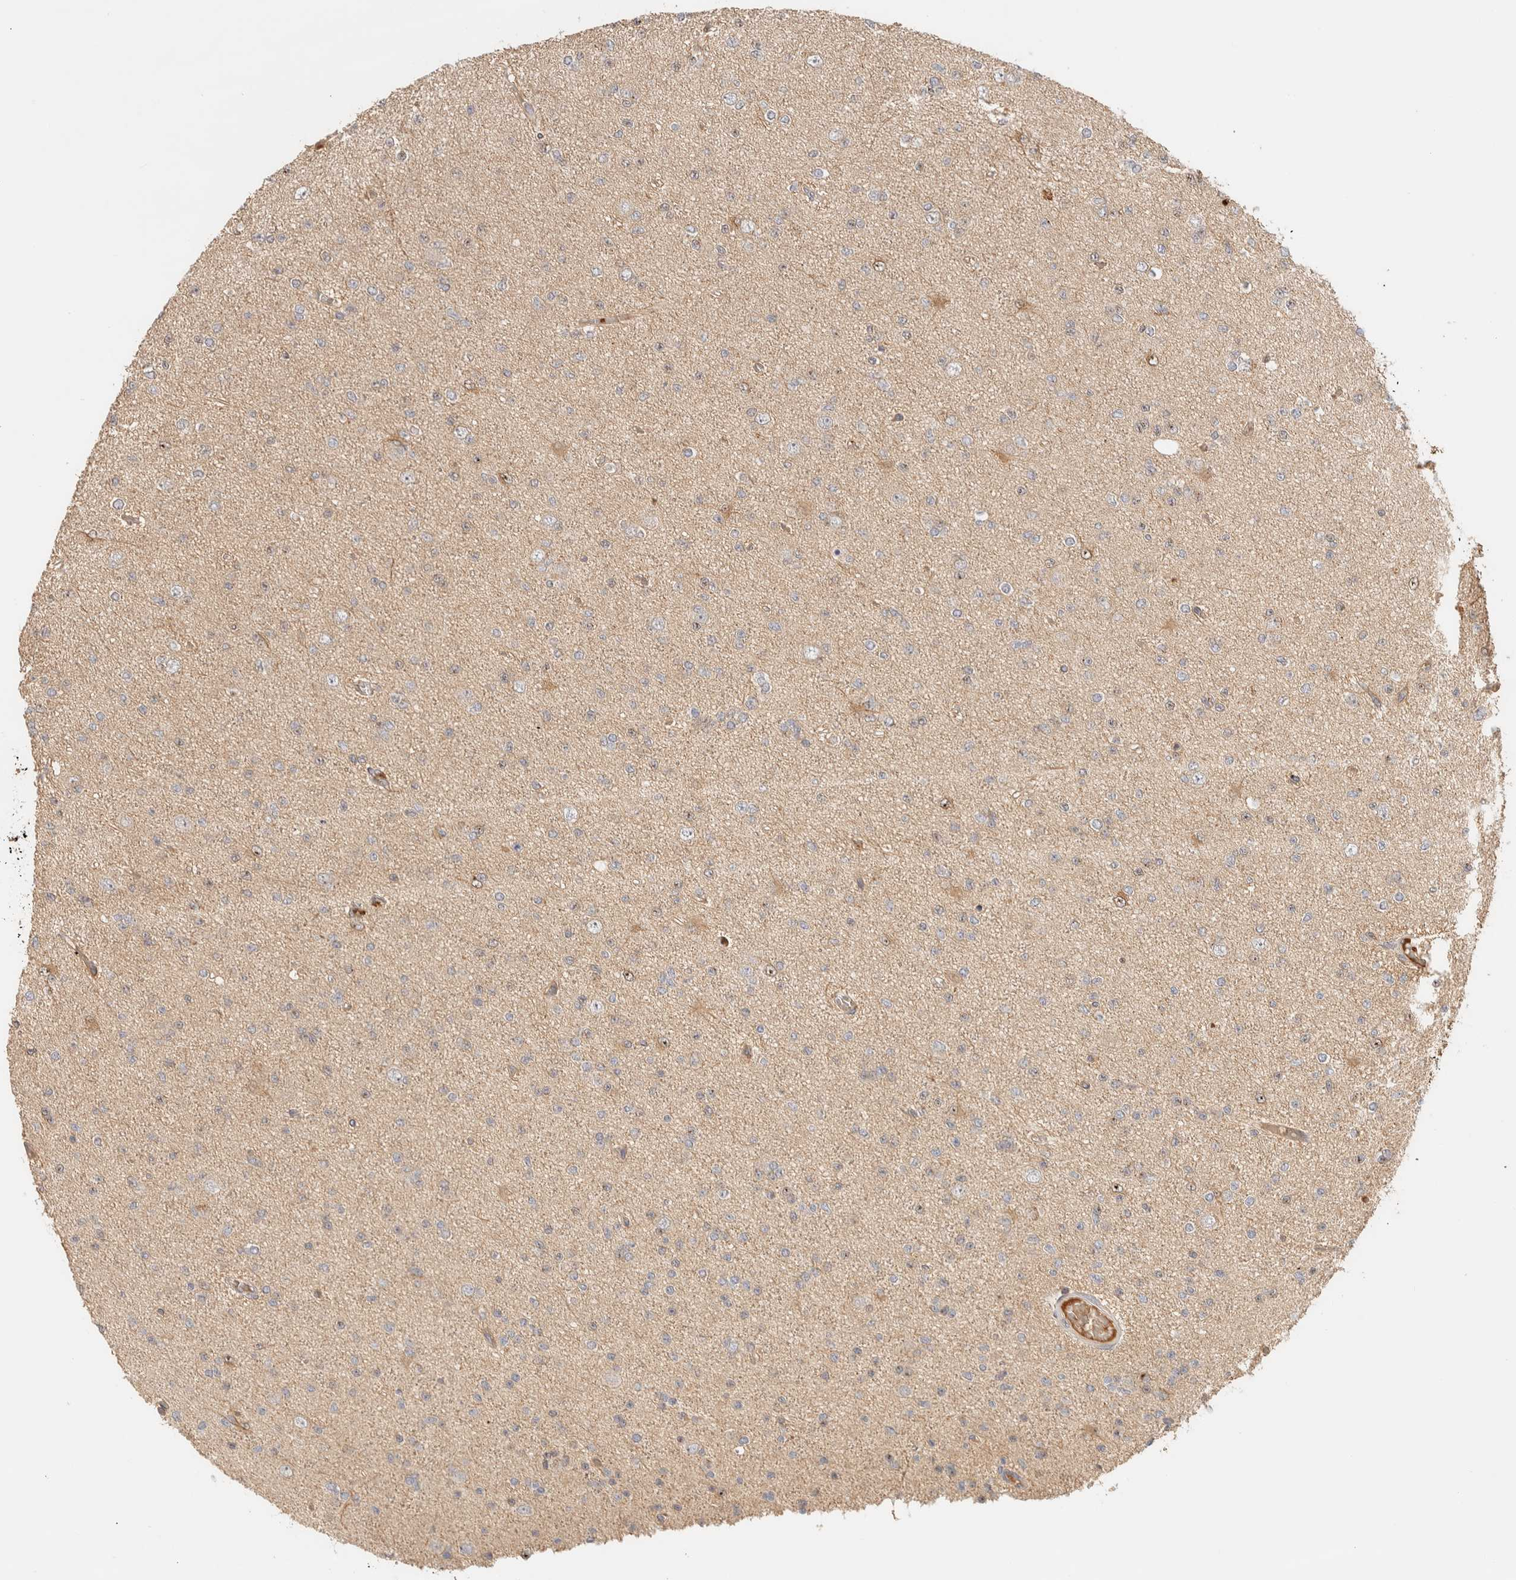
{"staining": {"intensity": "weak", "quantity": "<25%", "location": "cytoplasmic/membranous"}, "tissue": "glioma", "cell_type": "Tumor cells", "image_type": "cancer", "snomed": [{"axis": "morphology", "description": "Glioma, malignant, Low grade"}, {"axis": "topography", "description": "Brain"}], "caption": "Immunohistochemistry histopathology image of human malignant glioma (low-grade) stained for a protein (brown), which exhibits no expression in tumor cells.", "gene": "TTI2", "patient": {"sex": "female", "age": 22}}